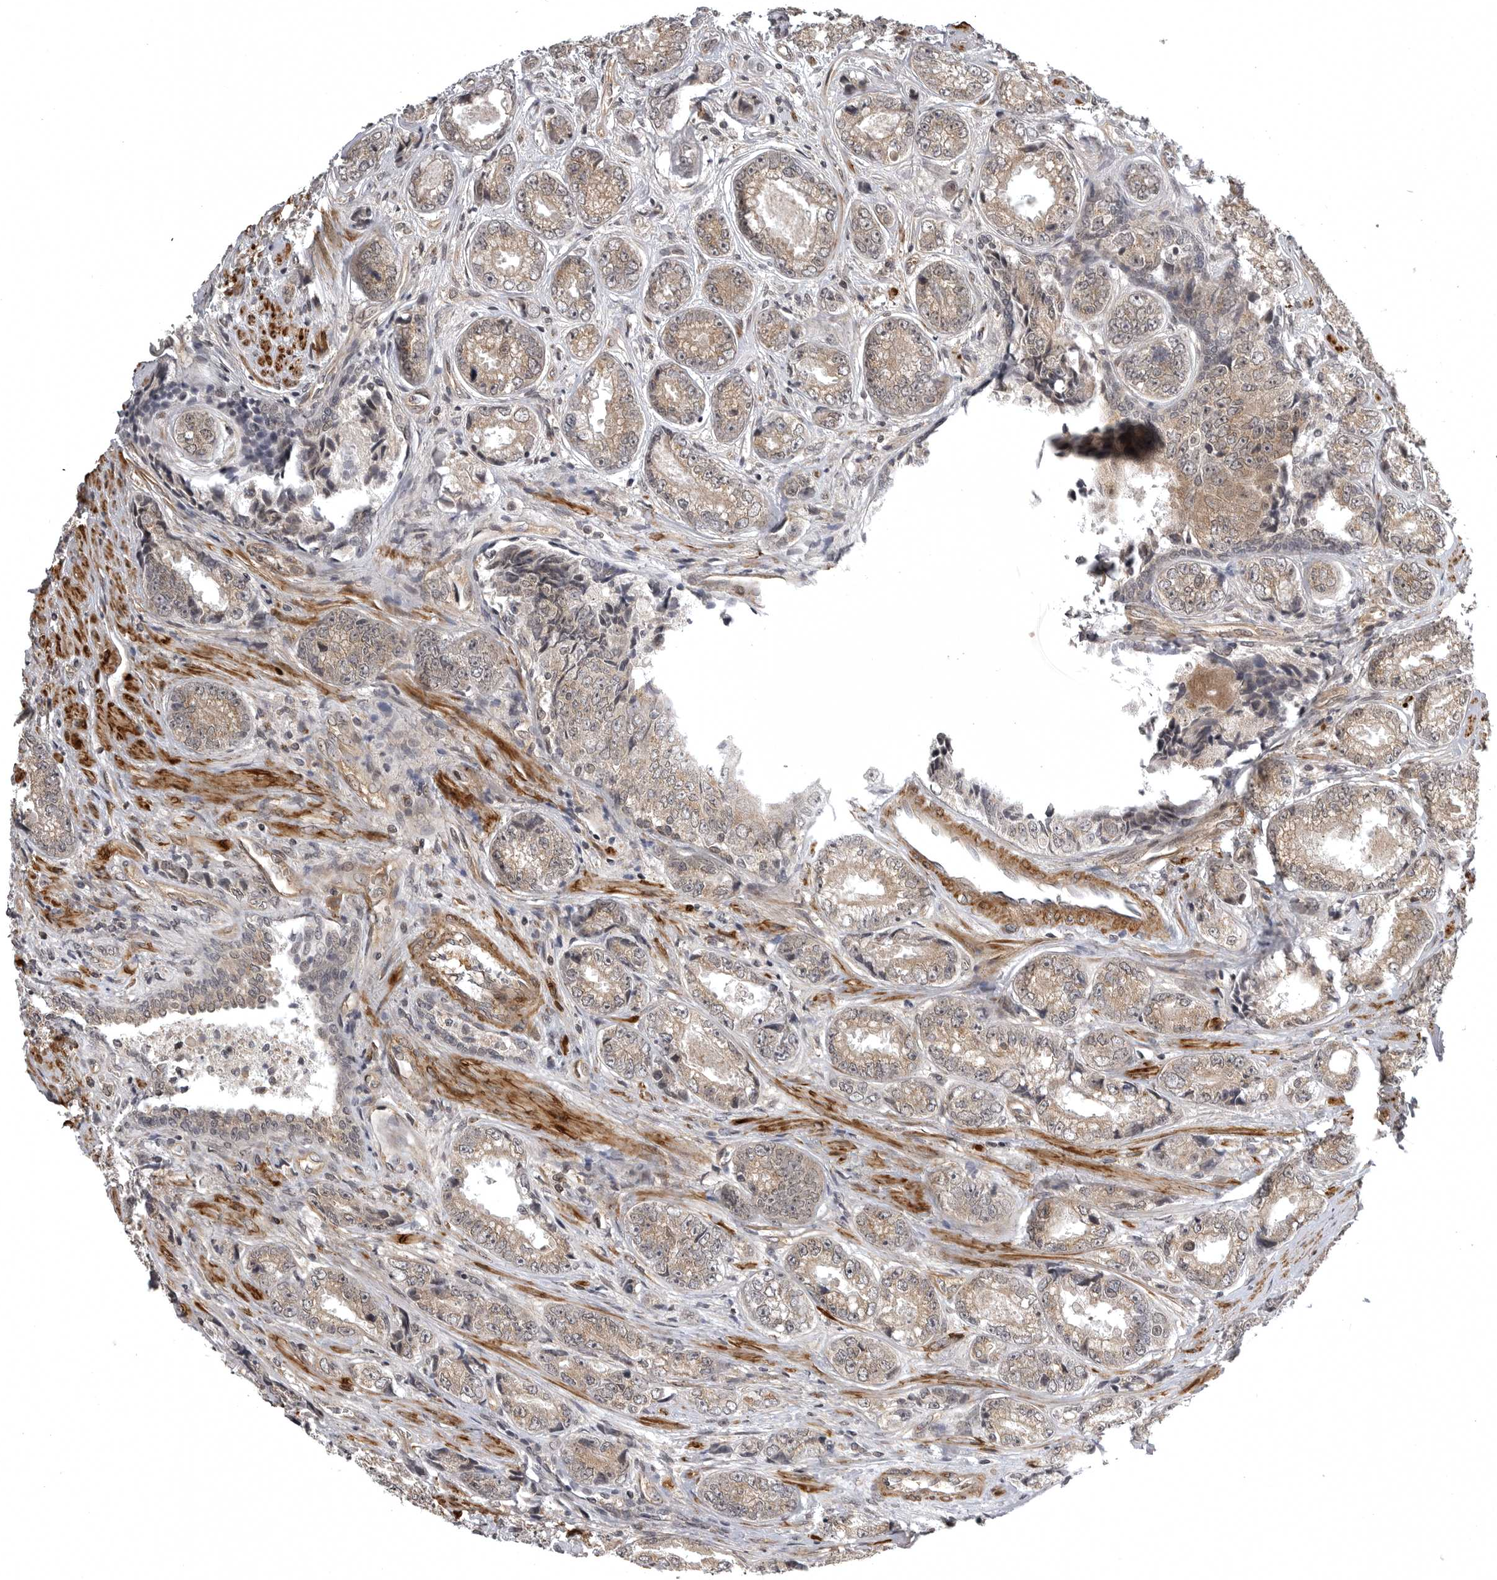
{"staining": {"intensity": "moderate", "quantity": ">75%", "location": "cytoplasmic/membranous"}, "tissue": "prostate cancer", "cell_type": "Tumor cells", "image_type": "cancer", "snomed": [{"axis": "morphology", "description": "Adenocarcinoma, High grade"}, {"axis": "topography", "description": "Prostate"}], "caption": "Immunohistochemistry (DAB (3,3'-diaminobenzidine)) staining of human prostate cancer (high-grade adenocarcinoma) demonstrates moderate cytoplasmic/membranous protein staining in approximately >75% of tumor cells.", "gene": "SNX16", "patient": {"sex": "male", "age": 61}}